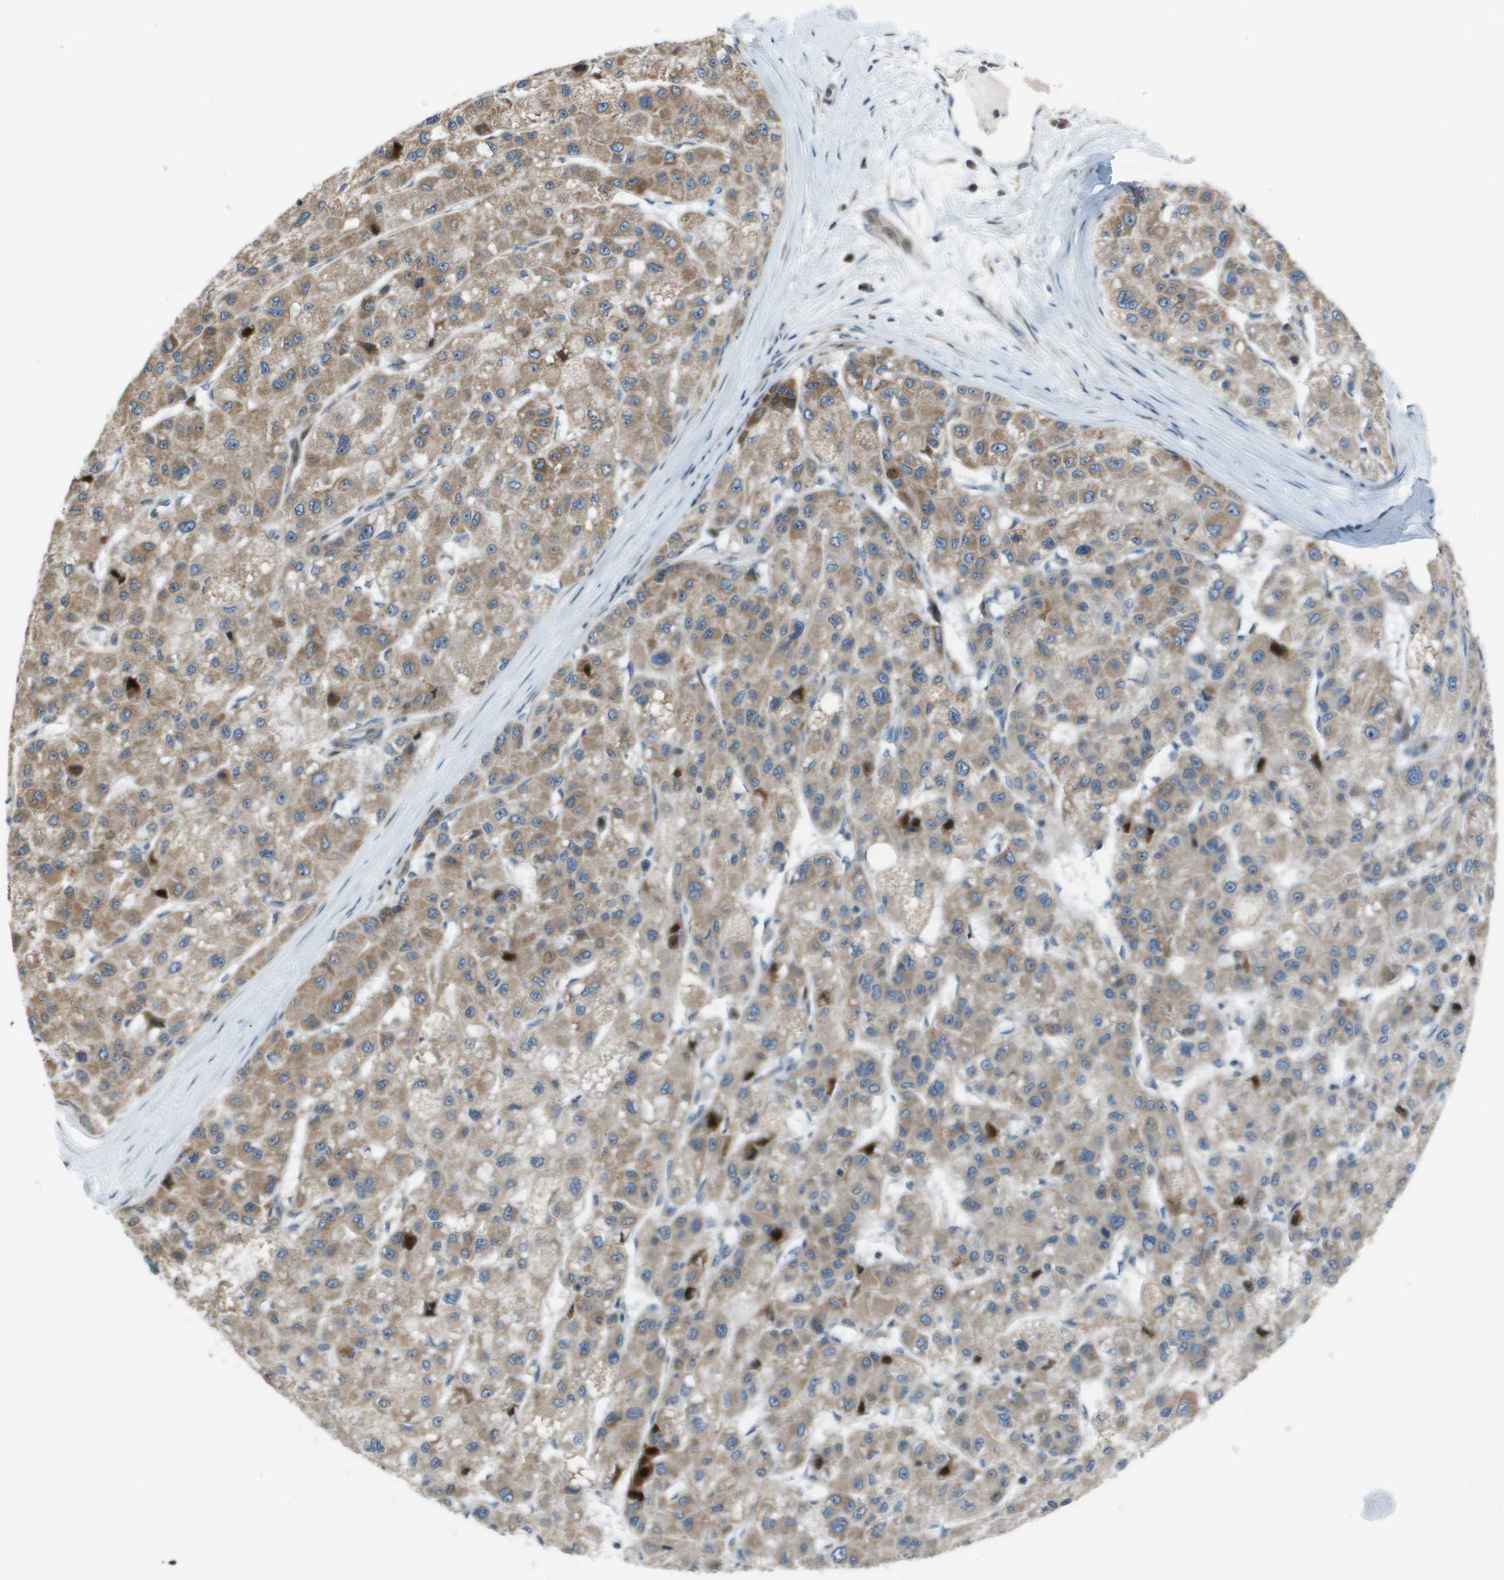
{"staining": {"intensity": "moderate", "quantity": ">75%", "location": "cytoplasmic/membranous"}, "tissue": "liver cancer", "cell_type": "Tumor cells", "image_type": "cancer", "snomed": [{"axis": "morphology", "description": "Carcinoma, Hepatocellular, NOS"}, {"axis": "topography", "description": "Liver"}], "caption": "This image reveals IHC staining of human hepatocellular carcinoma (liver), with medium moderate cytoplasmic/membranous positivity in approximately >75% of tumor cells.", "gene": "MGAT3", "patient": {"sex": "male", "age": 80}}